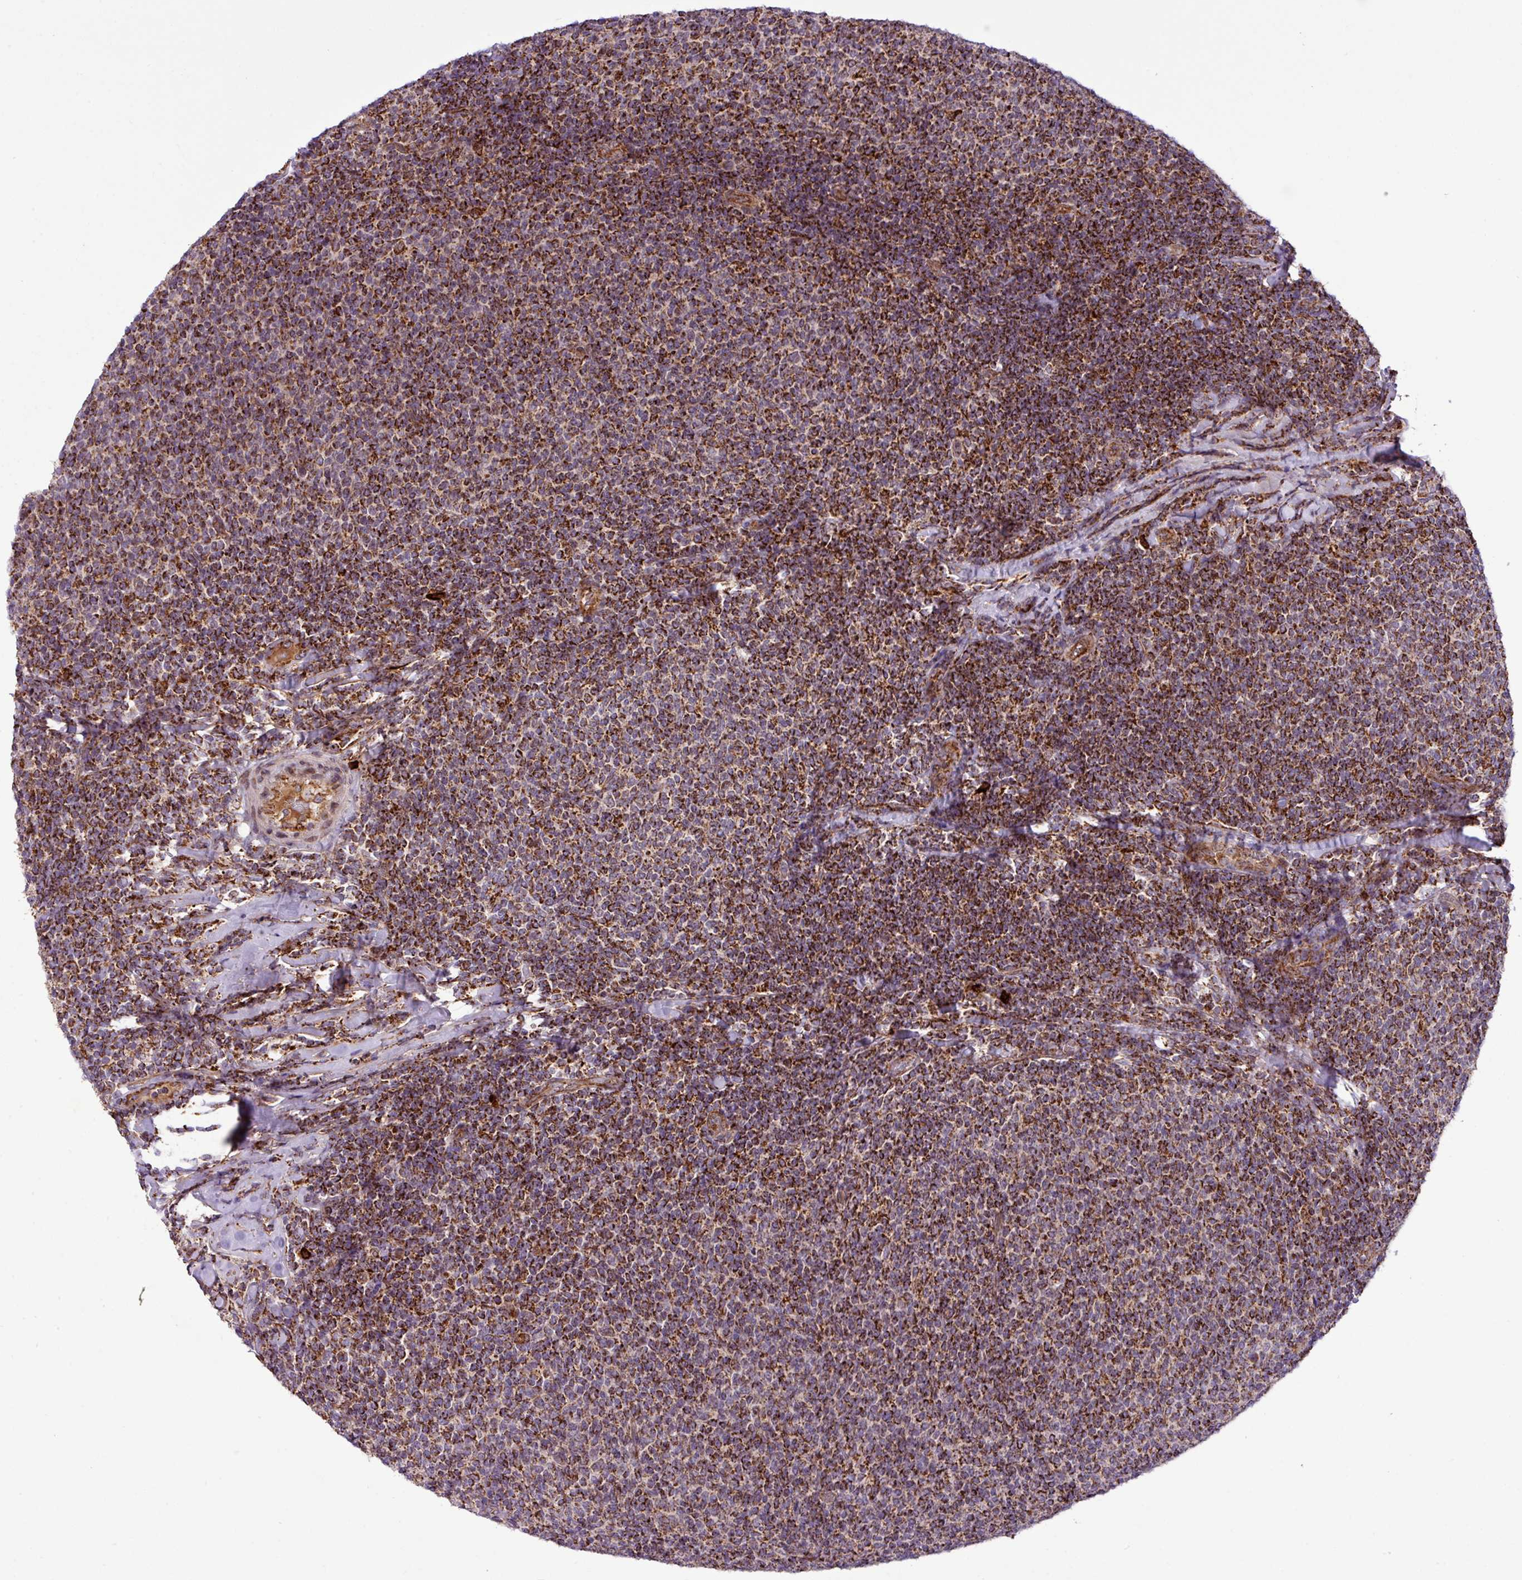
{"staining": {"intensity": "strong", "quantity": ">75%", "location": "cytoplasmic/membranous"}, "tissue": "lymphoma", "cell_type": "Tumor cells", "image_type": "cancer", "snomed": [{"axis": "morphology", "description": "Malignant lymphoma, non-Hodgkin's type, Low grade"}, {"axis": "topography", "description": "Lymph node"}], "caption": "The photomicrograph displays a brown stain indicating the presence of a protein in the cytoplasmic/membranous of tumor cells in lymphoma. Using DAB (3,3'-diaminobenzidine) (brown) and hematoxylin (blue) stains, captured at high magnification using brightfield microscopy.", "gene": "ZNF569", "patient": {"sex": "male", "age": 52}}